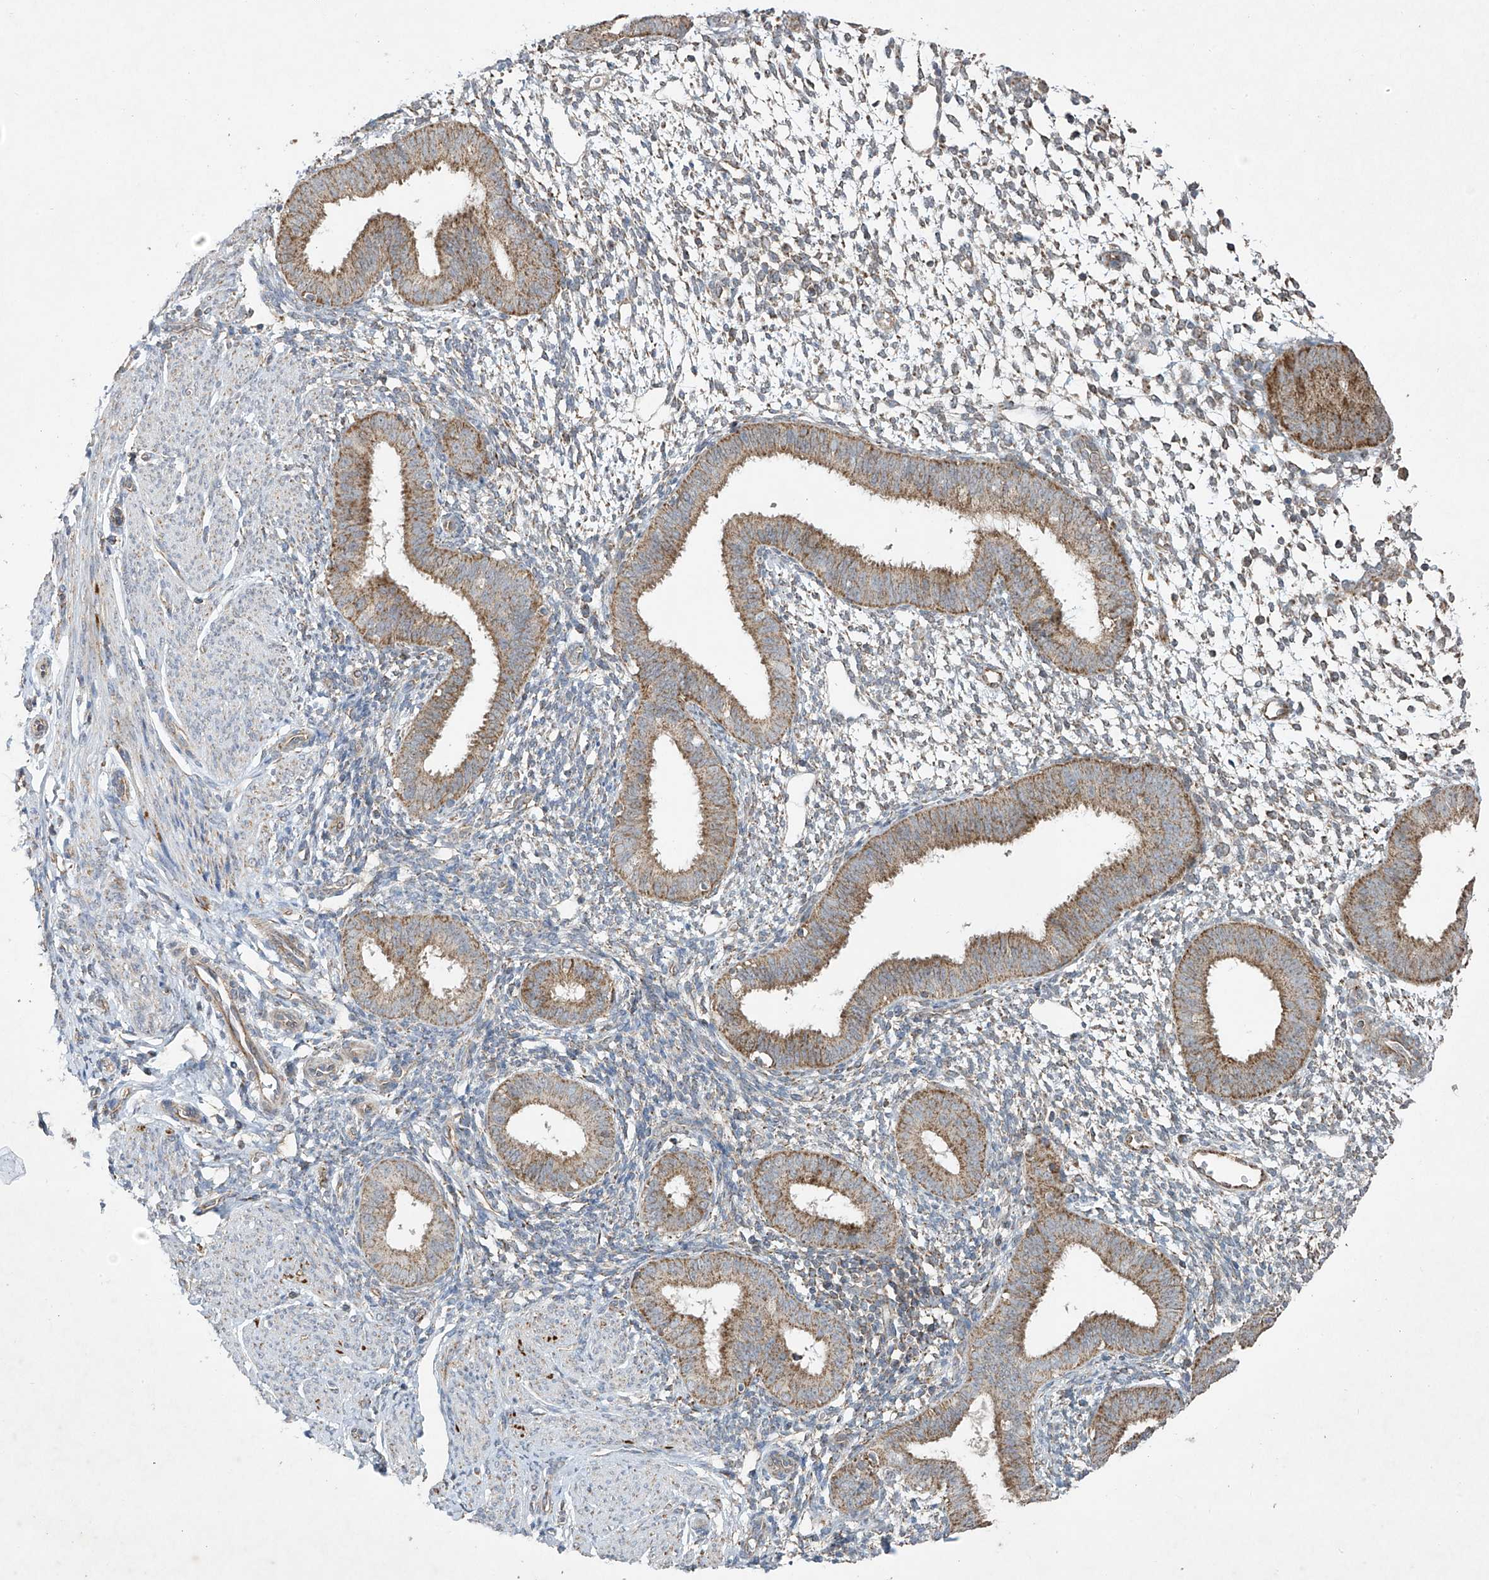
{"staining": {"intensity": "weak", "quantity": "<25%", "location": "cytoplasmic/membranous"}, "tissue": "endometrium", "cell_type": "Cells in endometrial stroma", "image_type": "normal", "snomed": [{"axis": "morphology", "description": "Normal tissue, NOS"}, {"axis": "topography", "description": "Uterus"}, {"axis": "topography", "description": "Endometrium"}], "caption": "DAB immunohistochemical staining of unremarkable human endometrium displays no significant positivity in cells in endometrial stroma. Brightfield microscopy of immunohistochemistry stained with DAB (brown) and hematoxylin (blue), captured at high magnification.", "gene": "UQCC1", "patient": {"sex": "female", "age": 48}}